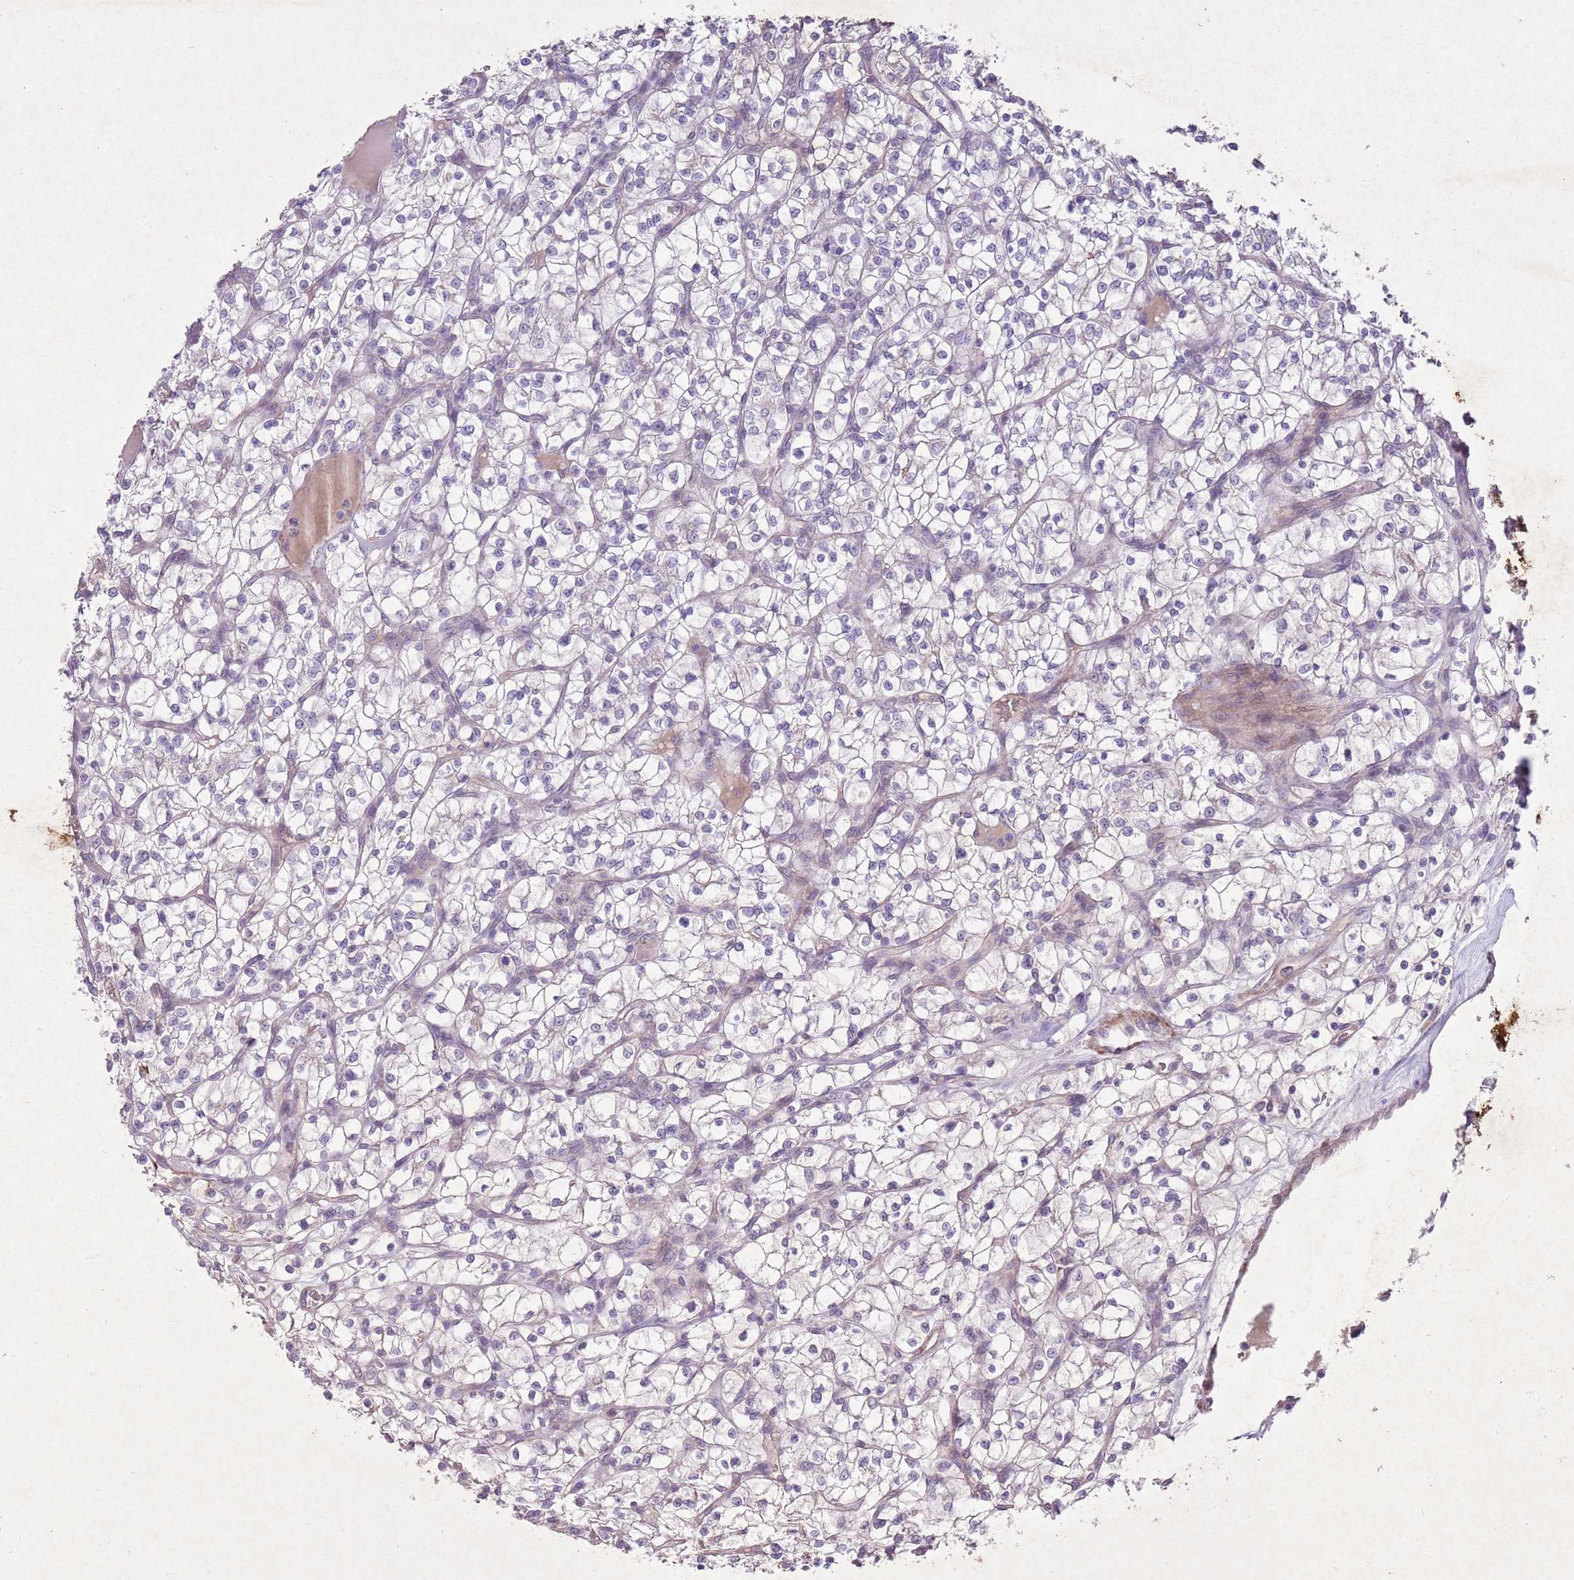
{"staining": {"intensity": "negative", "quantity": "none", "location": "none"}, "tissue": "renal cancer", "cell_type": "Tumor cells", "image_type": "cancer", "snomed": [{"axis": "morphology", "description": "Adenocarcinoma, NOS"}, {"axis": "topography", "description": "Kidney"}], "caption": "Immunohistochemistry photomicrograph of human adenocarcinoma (renal) stained for a protein (brown), which demonstrates no staining in tumor cells.", "gene": "CCNI", "patient": {"sex": "female", "age": 64}}